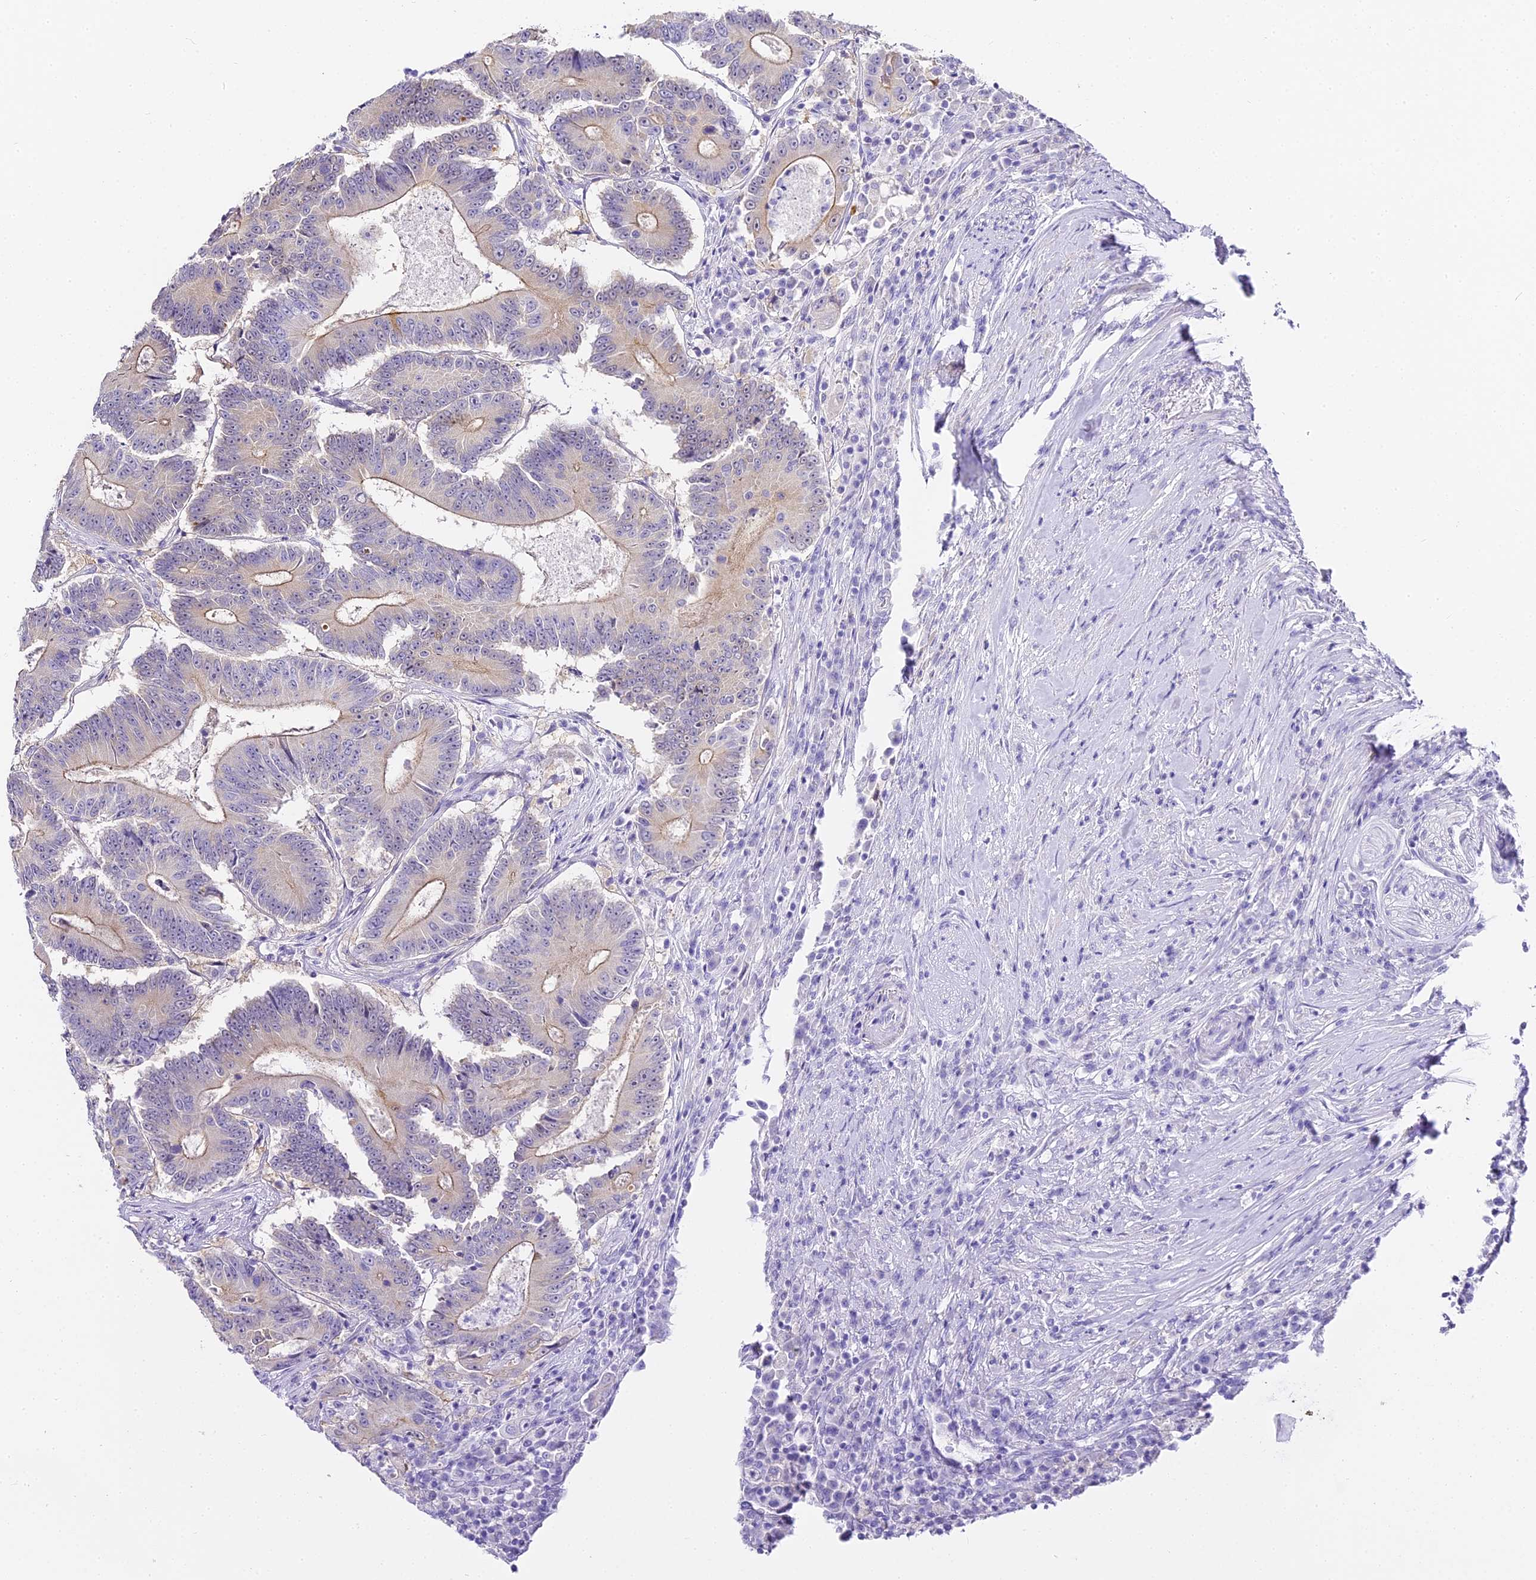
{"staining": {"intensity": "weak", "quantity": "25%-75%", "location": "cytoplasmic/membranous"}, "tissue": "colorectal cancer", "cell_type": "Tumor cells", "image_type": "cancer", "snomed": [{"axis": "morphology", "description": "Adenocarcinoma, NOS"}, {"axis": "topography", "description": "Colon"}], "caption": "Colorectal adenocarcinoma stained with a brown dye reveals weak cytoplasmic/membranous positive positivity in about 25%-75% of tumor cells.", "gene": "ABHD14A-ACY1", "patient": {"sex": "male", "age": 83}}